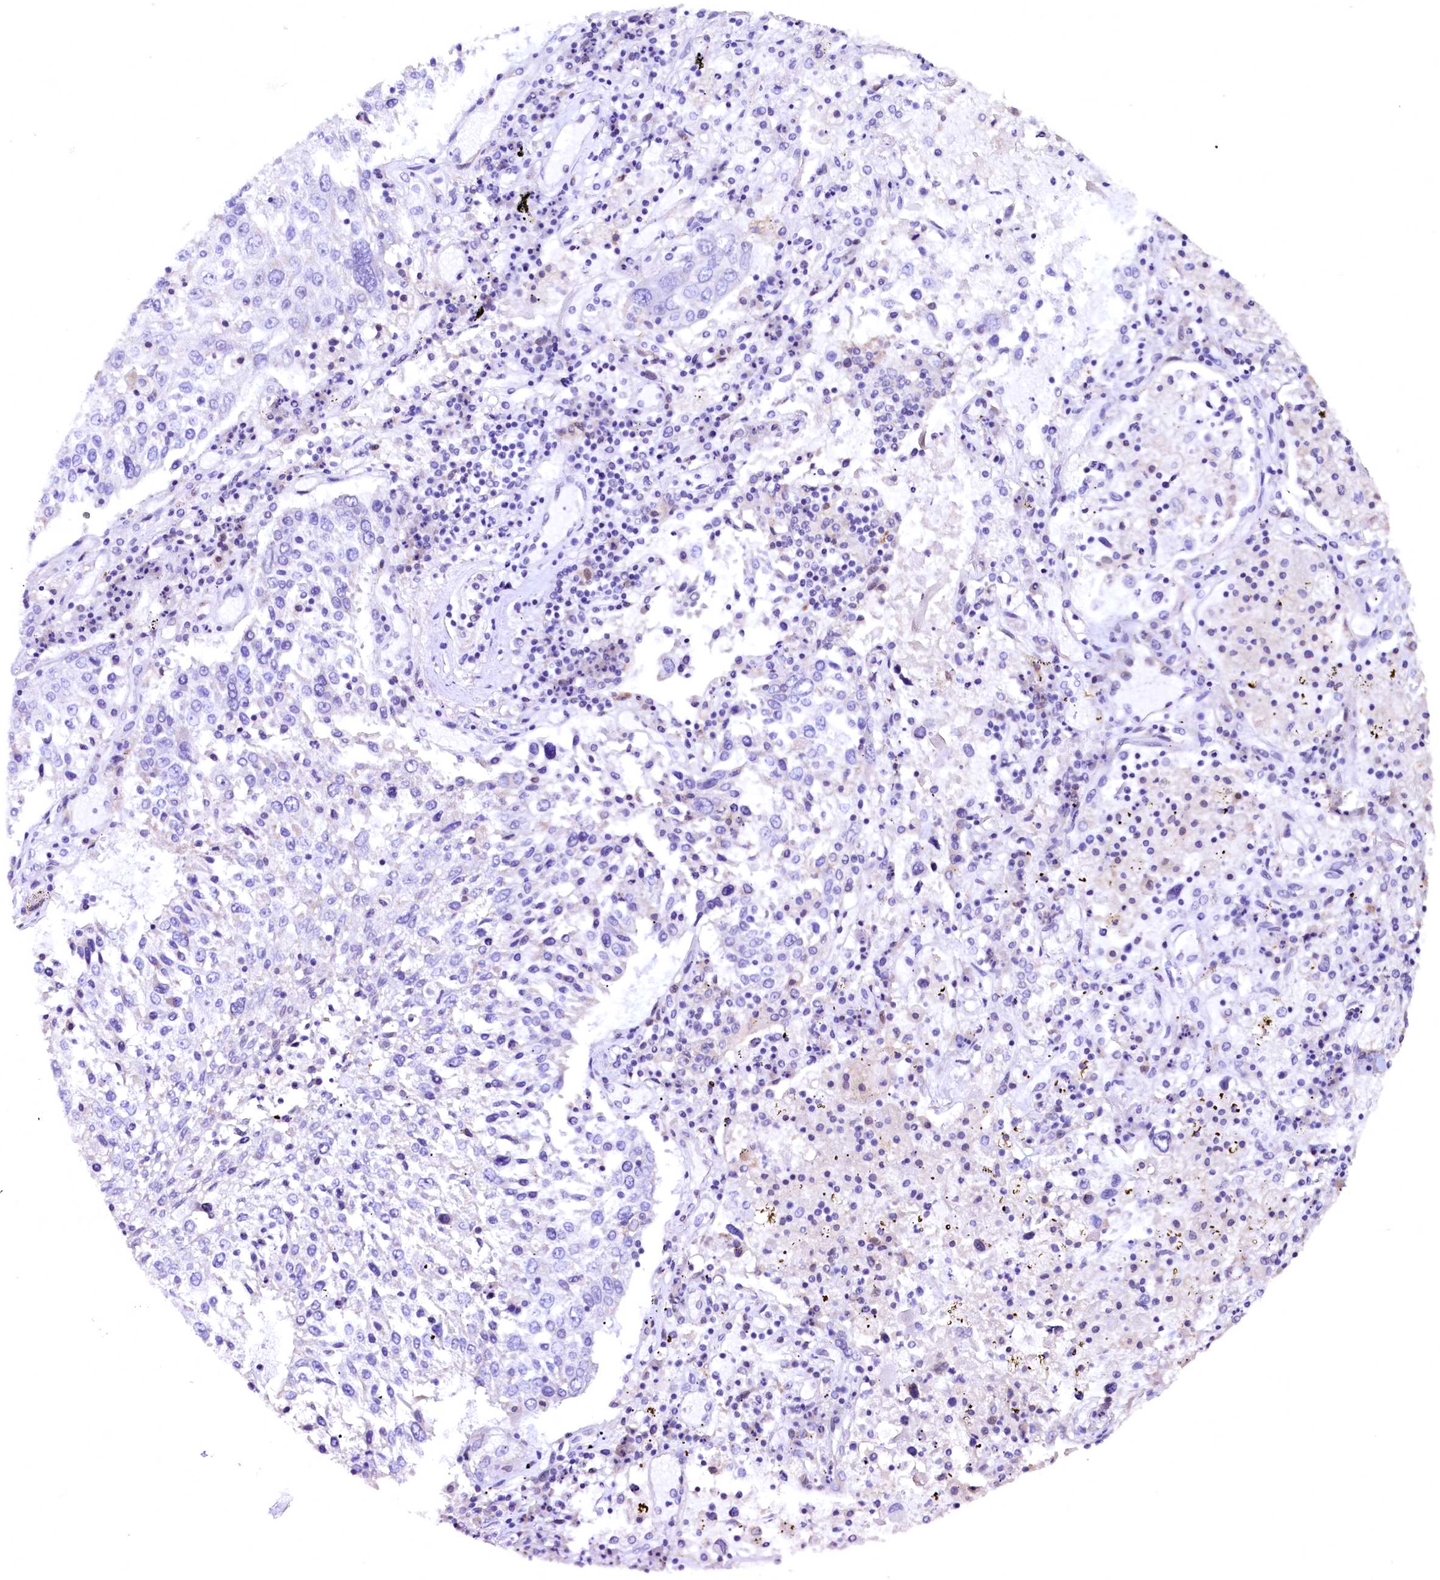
{"staining": {"intensity": "negative", "quantity": "none", "location": "none"}, "tissue": "lung cancer", "cell_type": "Tumor cells", "image_type": "cancer", "snomed": [{"axis": "morphology", "description": "Squamous cell carcinoma, NOS"}, {"axis": "topography", "description": "Lung"}], "caption": "High power microscopy histopathology image of an immunohistochemistry (IHC) photomicrograph of squamous cell carcinoma (lung), revealing no significant staining in tumor cells.", "gene": "NALF1", "patient": {"sex": "male", "age": 65}}